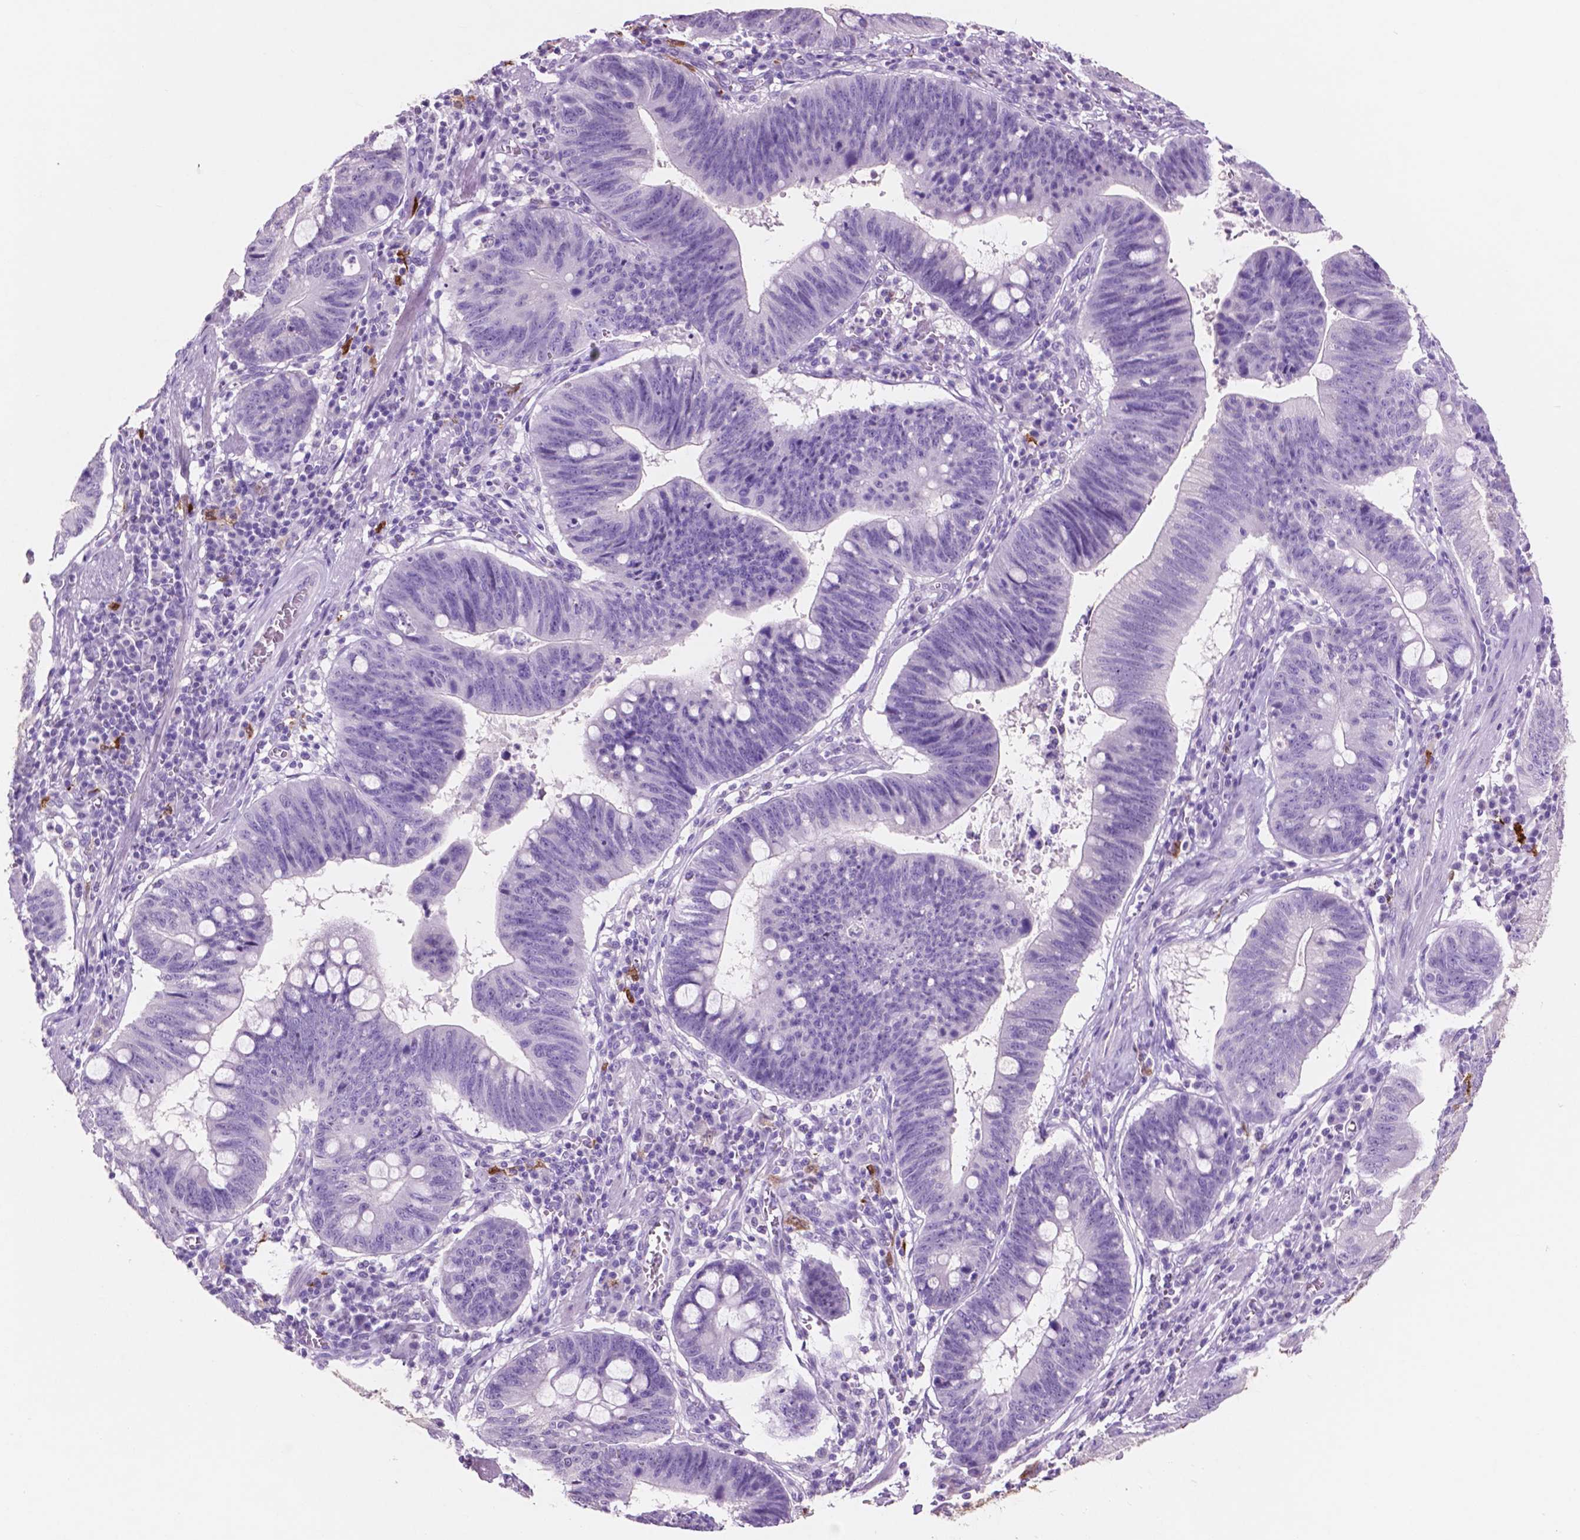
{"staining": {"intensity": "negative", "quantity": "none", "location": "none"}, "tissue": "stomach cancer", "cell_type": "Tumor cells", "image_type": "cancer", "snomed": [{"axis": "morphology", "description": "Adenocarcinoma, NOS"}, {"axis": "topography", "description": "Stomach"}], "caption": "Tumor cells are negative for brown protein staining in stomach adenocarcinoma.", "gene": "IDO1", "patient": {"sex": "male", "age": 59}}